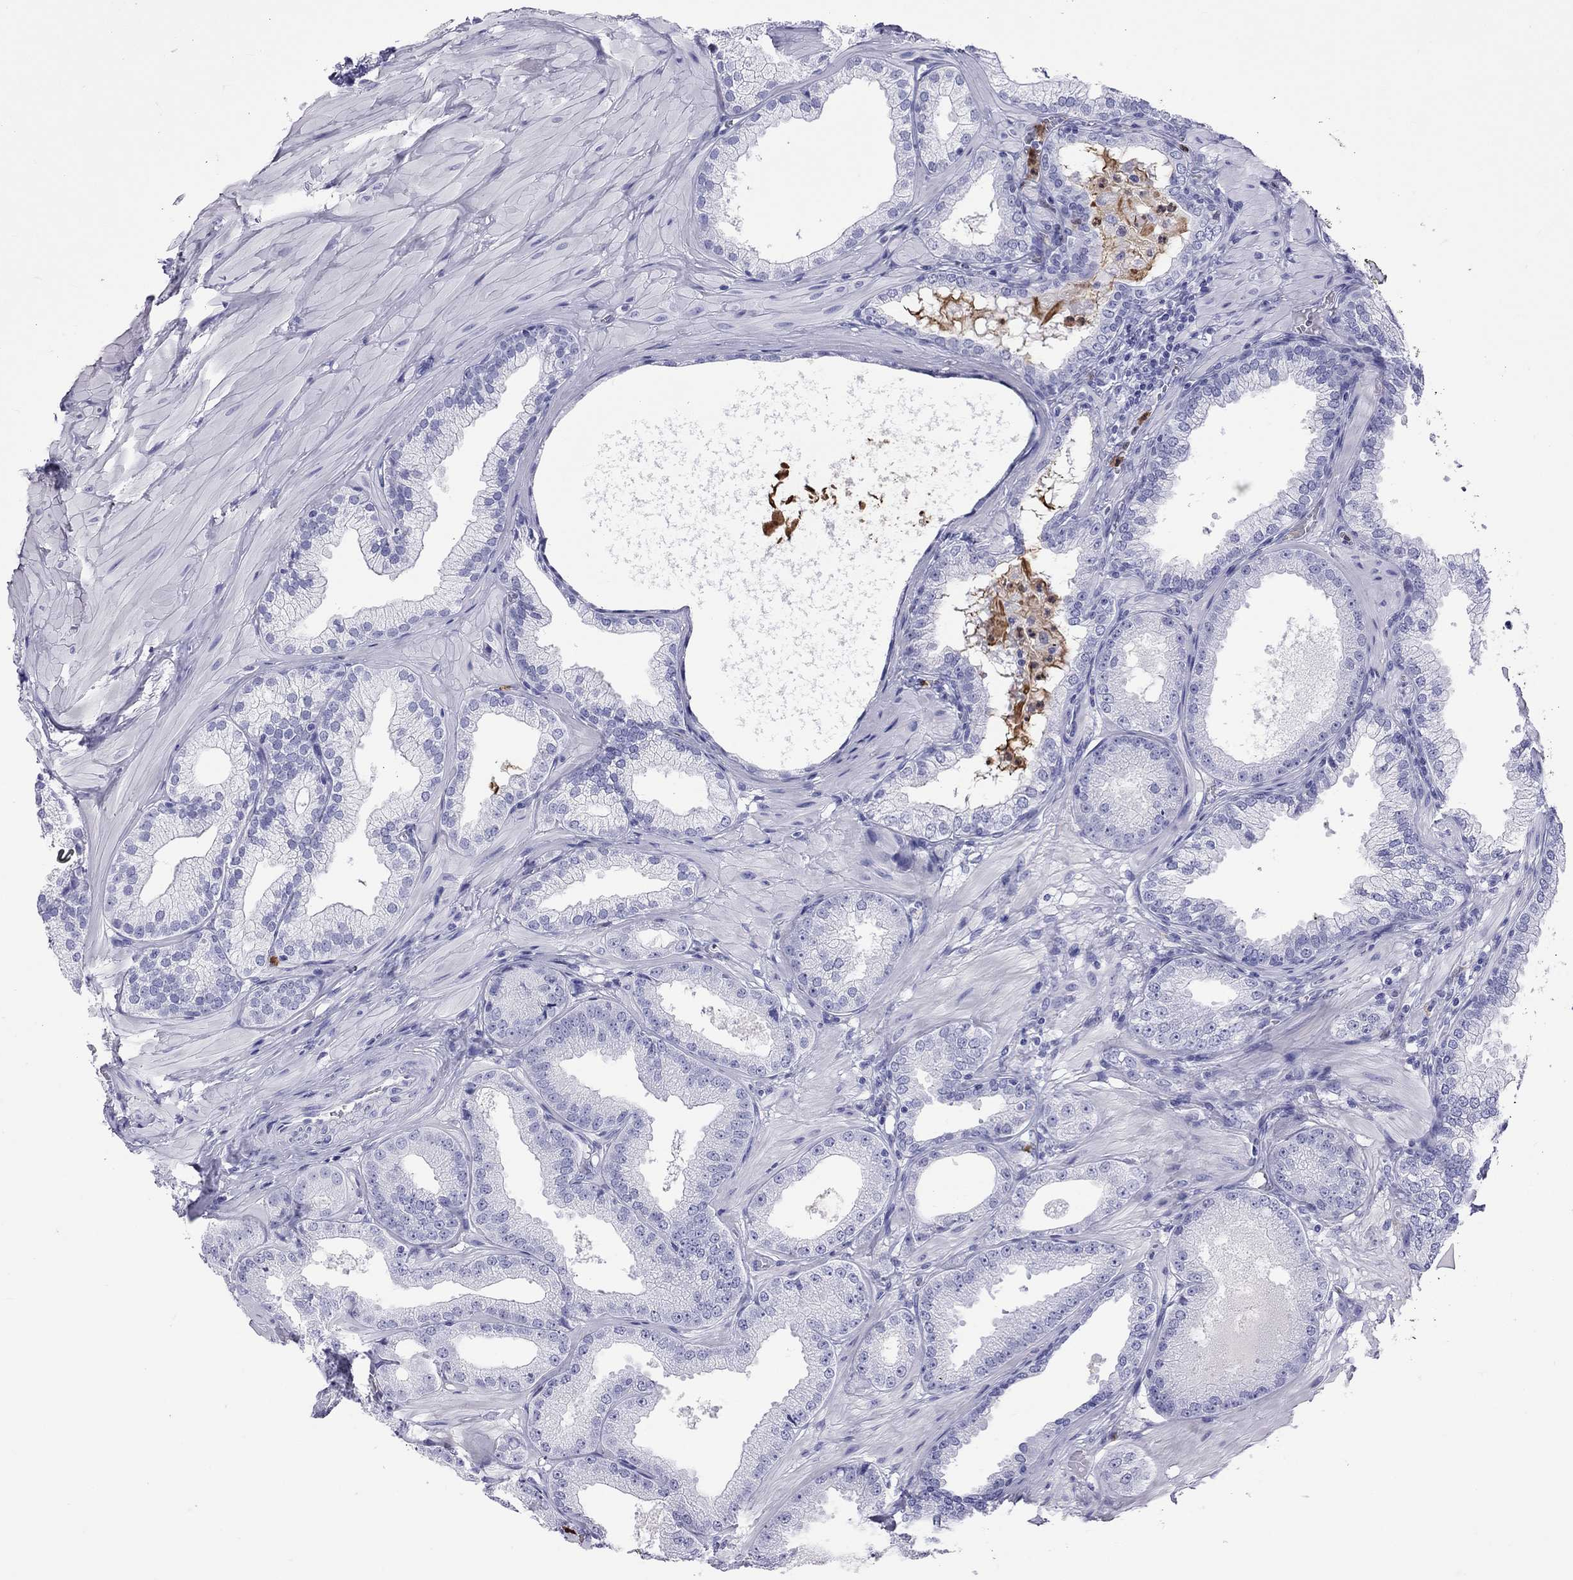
{"staining": {"intensity": "negative", "quantity": "none", "location": "none"}, "tissue": "prostate cancer", "cell_type": "Tumor cells", "image_type": "cancer", "snomed": [{"axis": "morphology", "description": "Adenocarcinoma, Low grade"}, {"axis": "topography", "description": "Prostate"}], "caption": "The IHC histopathology image has no significant expression in tumor cells of prostate cancer (low-grade adenocarcinoma) tissue. (DAB (3,3'-diaminobenzidine) IHC visualized using brightfield microscopy, high magnification).", "gene": "SLAMF1", "patient": {"sex": "male", "age": 55}}